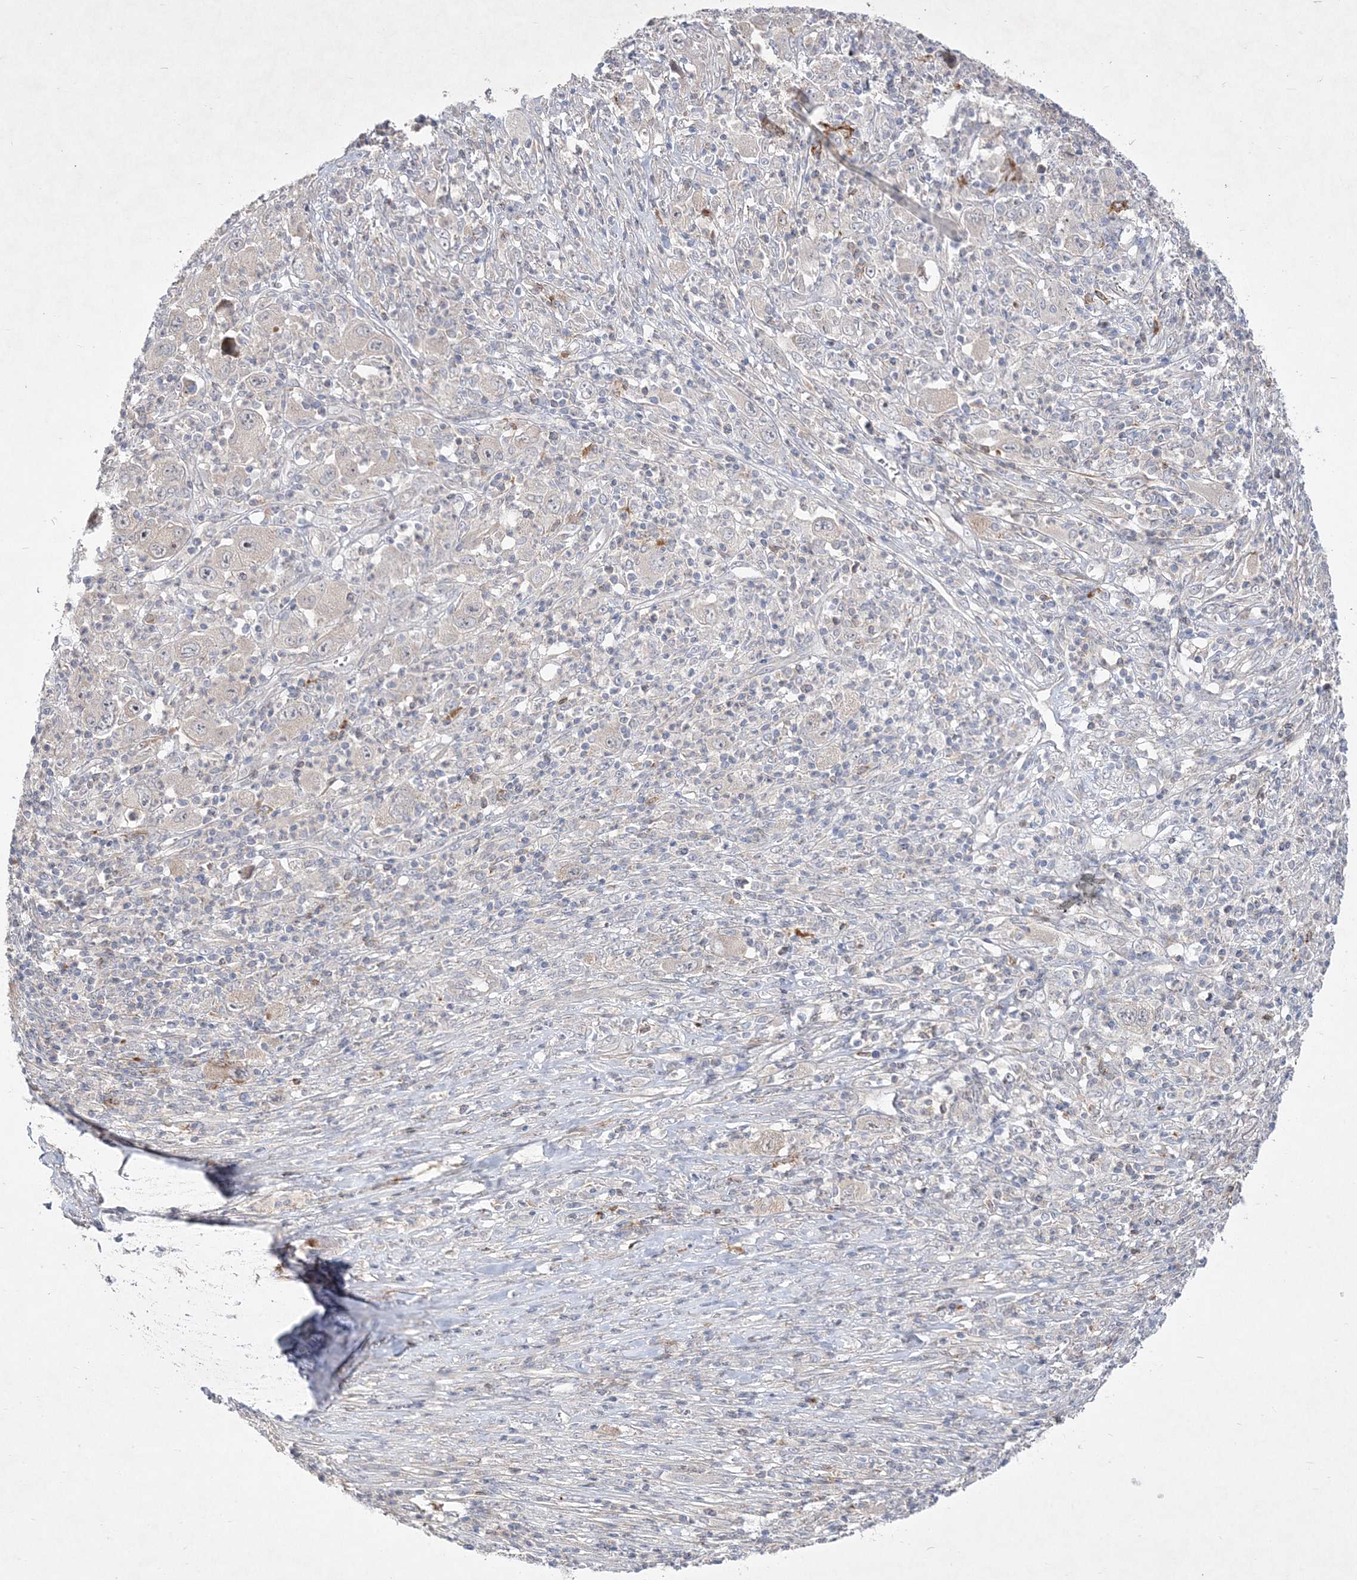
{"staining": {"intensity": "weak", "quantity": ">75%", "location": "cytoplasmic/membranous"}, "tissue": "melanoma", "cell_type": "Tumor cells", "image_type": "cancer", "snomed": [{"axis": "morphology", "description": "Malignant melanoma, Metastatic site"}, {"axis": "topography", "description": "Skin"}], "caption": "Immunohistochemistry (IHC) staining of malignant melanoma (metastatic site), which shows low levels of weak cytoplasmic/membranous staining in about >75% of tumor cells indicating weak cytoplasmic/membranous protein expression. The staining was performed using DAB (brown) for protein detection and nuclei were counterstained in hematoxylin (blue).", "gene": "CLNK", "patient": {"sex": "female", "age": 56}}